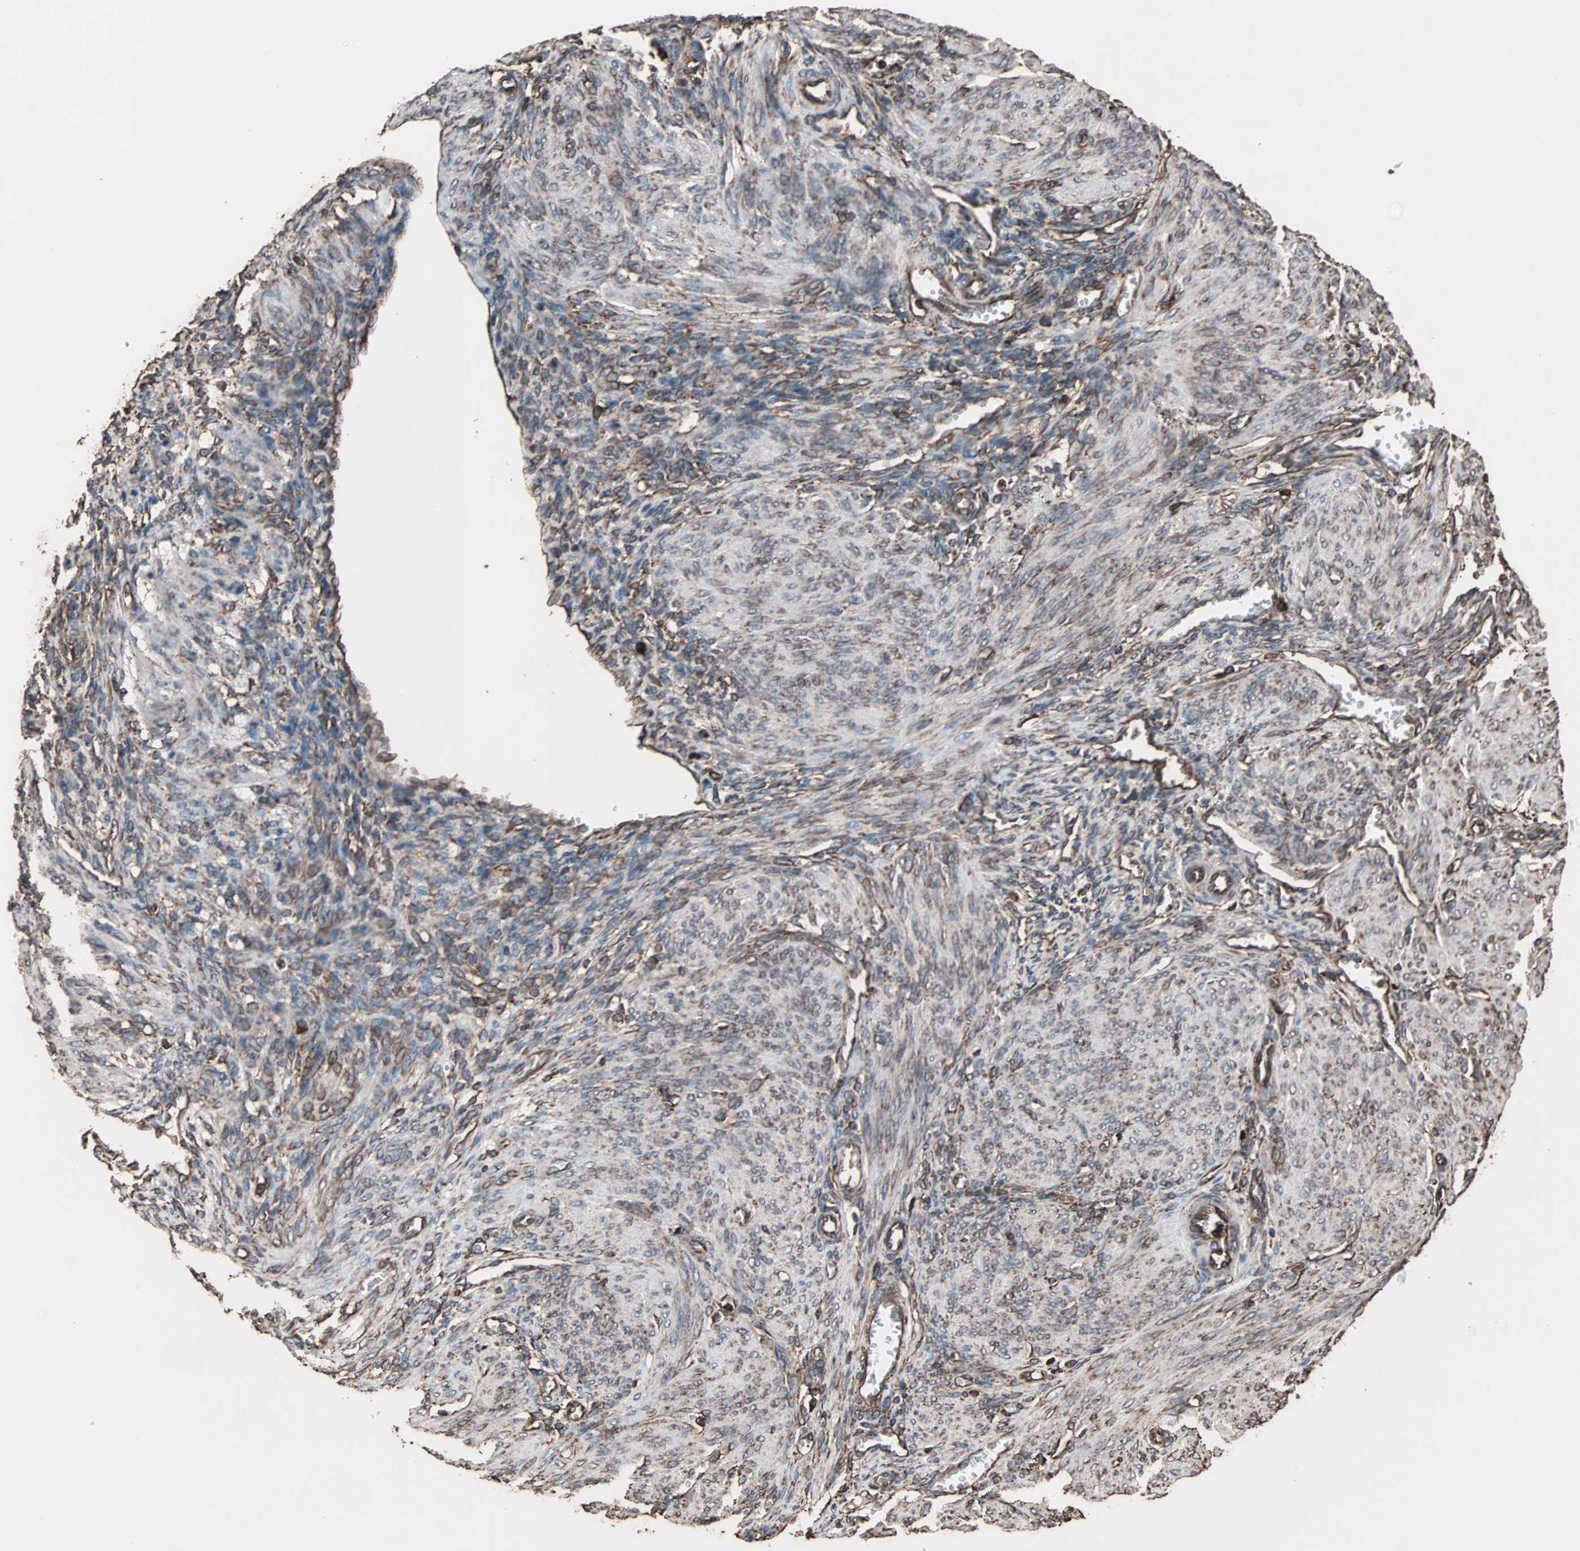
{"staining": {"intensity": "moderate", "quantity": ">75%", "location": "cytoplasmic/membranous"}, "tissue": "endometrium", "cell_type": "Cells in endometrial stroma", "image_type": "normal", "snomed": [{"axis": "morphology", "description": "Normal tissue, NOS"}, {"axis": "topography", "description": "Endometrium"}], "caption": "This is a micrograph of IHC staining of normal endometrium, which shows moderate expression in the cytoplasmic/membranous of cells in endometrial stroma.", "gene": "HSP90B1", "patient": {"sex": "female", "age": 72}}